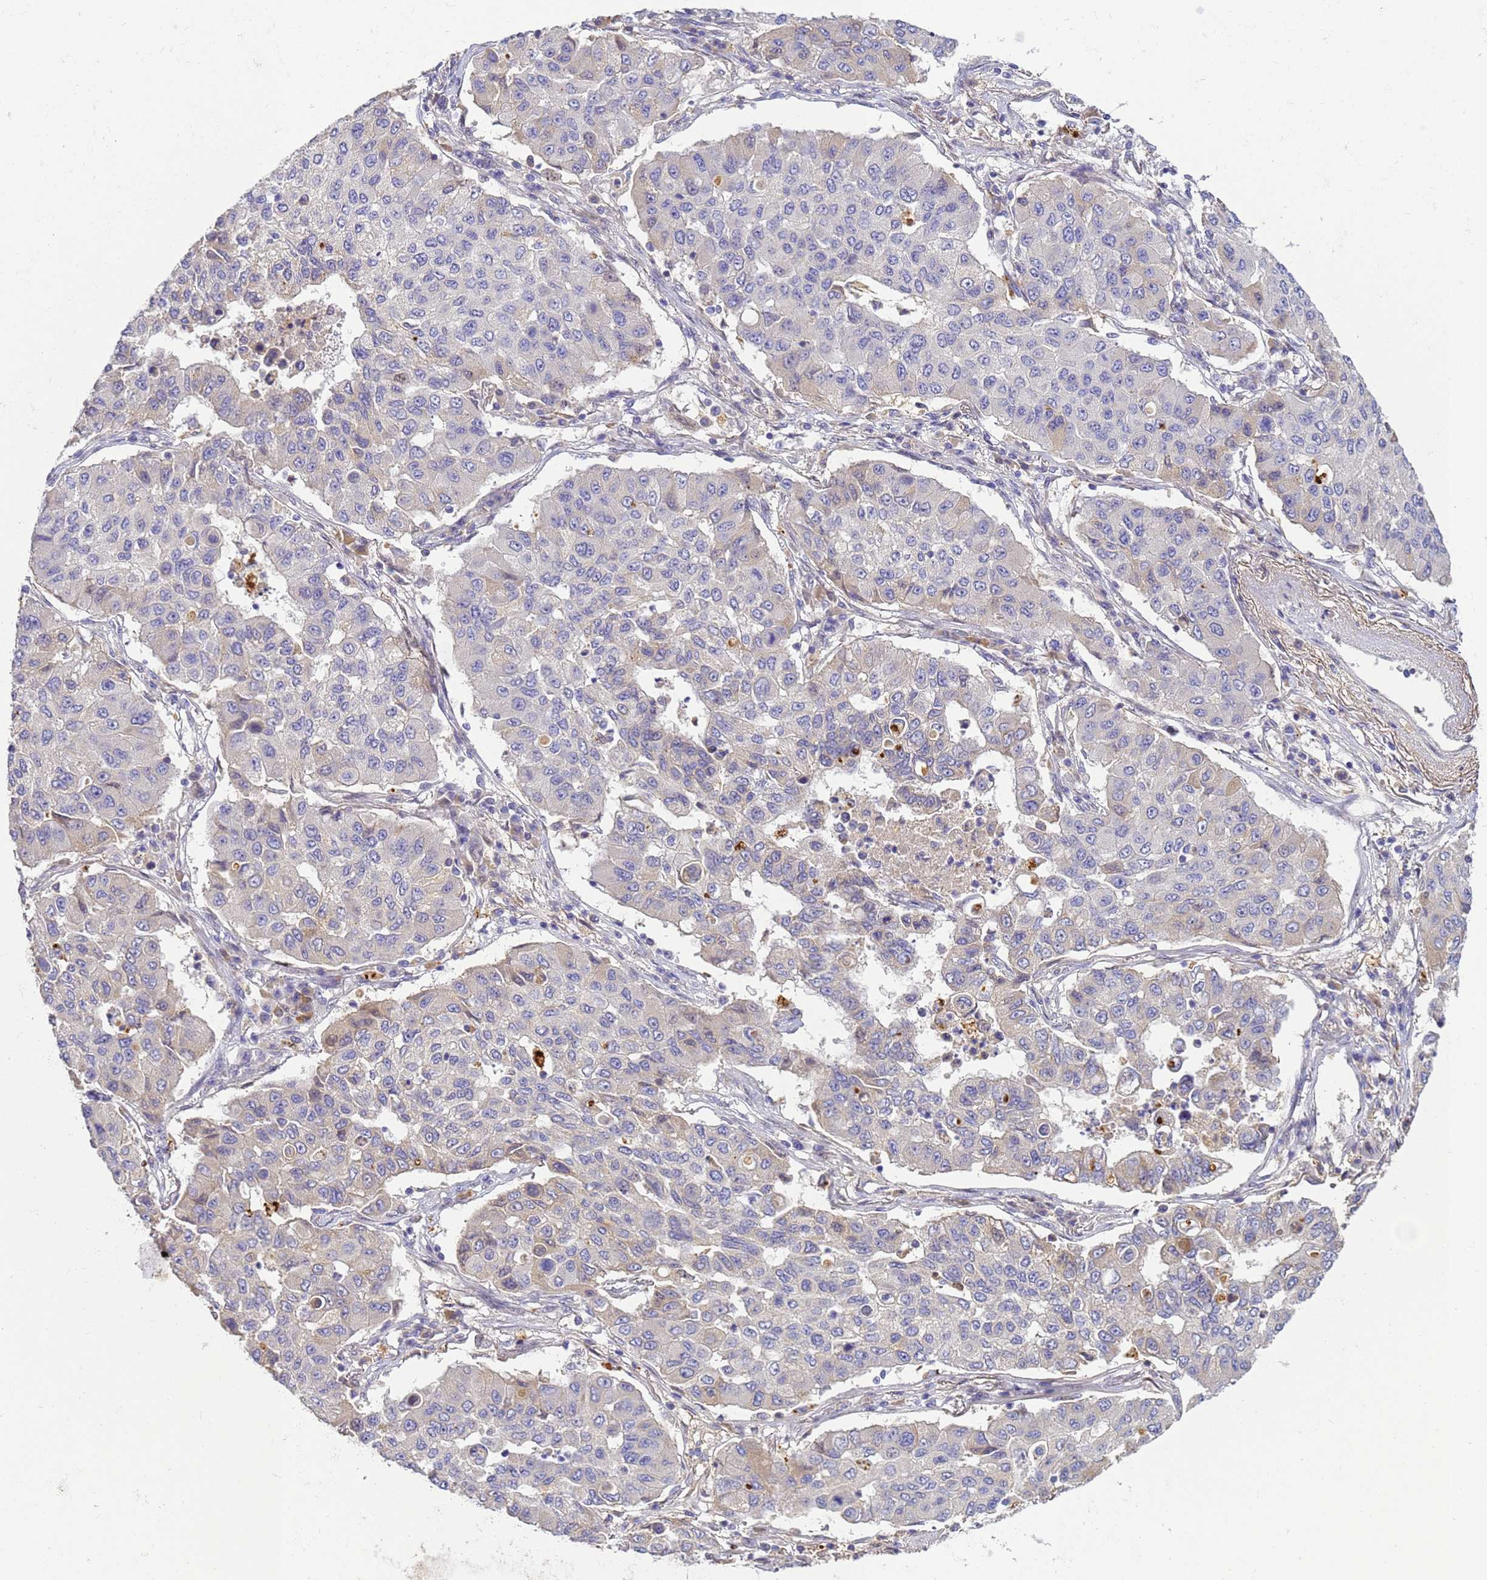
{"staining": {"intensity": "negative", "quantity": "none", "location": "none"}, "tissue": "lung cancer", "cell_type": "Tumor cells", "image_type": "cancer", "snomed": [{"axis": "morphology", "description": "Squamous cell carcinoma, NOS"}, {"axis": "topography", "description": "Lung"}], "caption": "This is a image of immunohistochemistry (IHC) staining of lung squamous cell carcinoma, which shows no expression in tumor cells. (Immunohistochemistry (ihc), brightfield microscopy, high magnification).", "gene": "TBCD", "patient": {"sex": "male", "age": 74}}